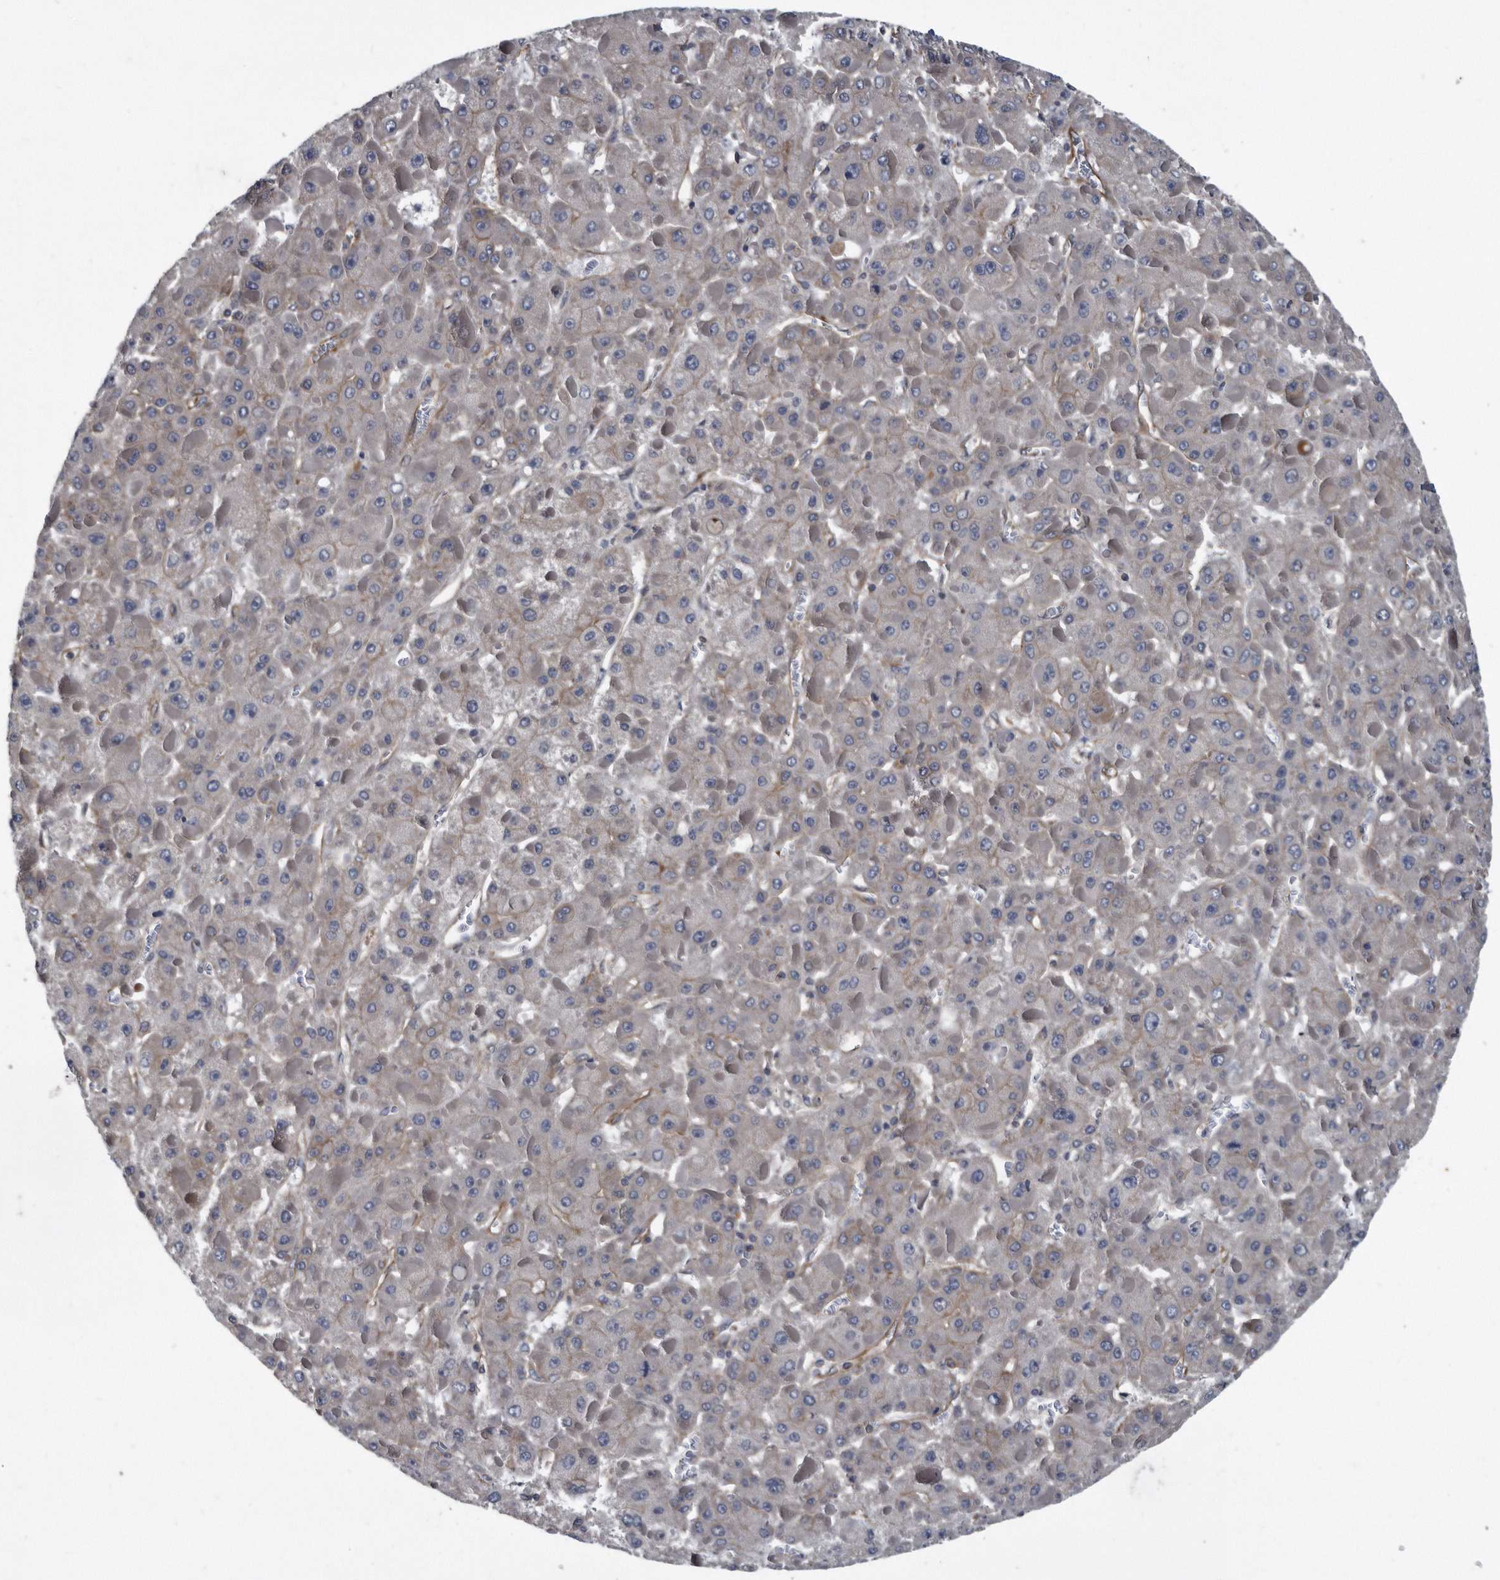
{"staining": {"intensity": "negative", "quantity": "none", "location": "none"}, "tissue": "liver cancer", "cell_type": "Tumor cells", "image_type": "cancer", "snomed": [{"axis": "morphology", "description": "Carcinoma, Hepatocellular, NOS"}, {"axis": "topography", "description": "Liver"}], "caption": "This is a micrograph of immunohistochemistry (IHC) staining of liver cancer (hepatocellular carcinoma), which shows no expression in tumor cells.", "gene": "ARMCX1", "patient": {"sex": "female", "age": 73}}